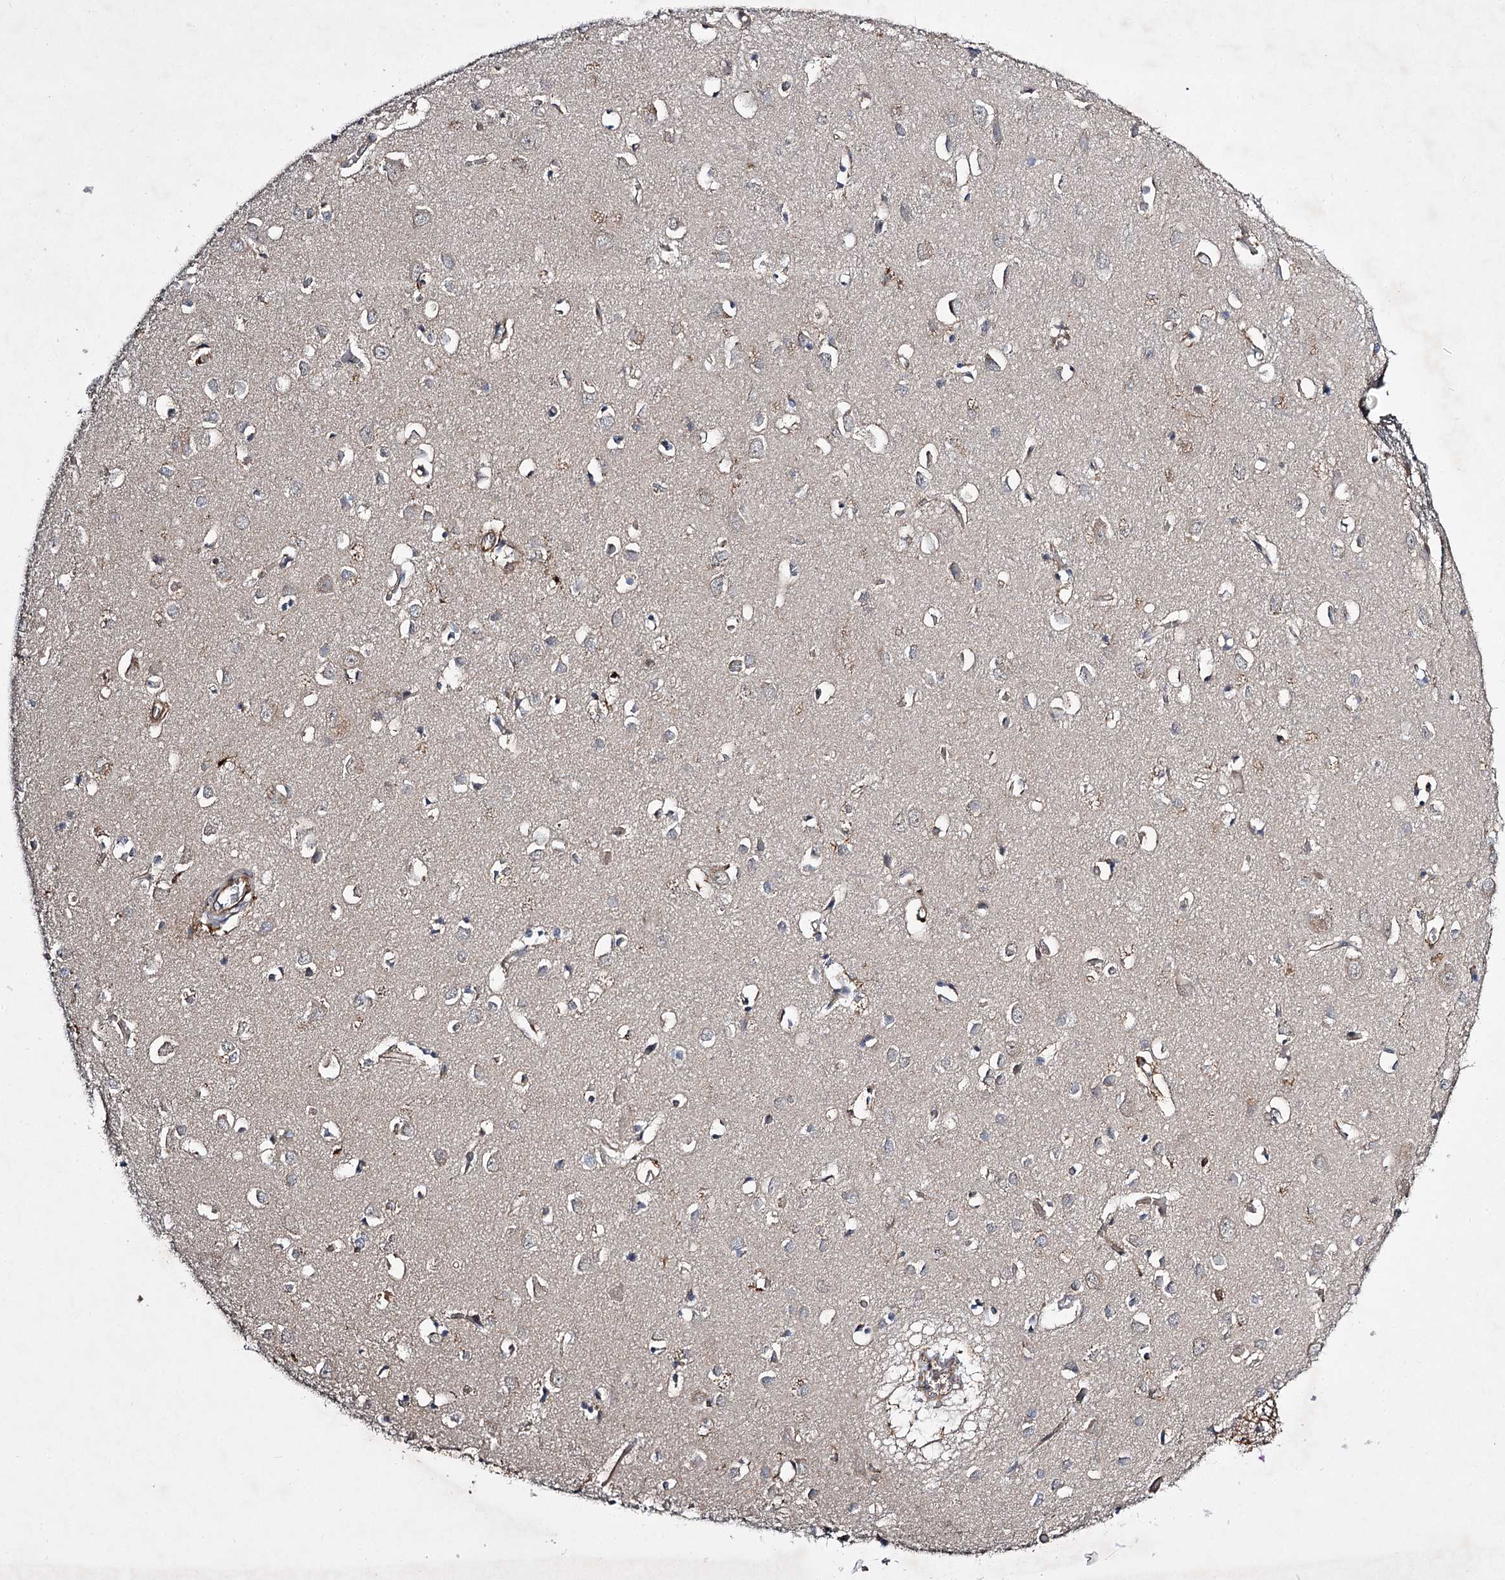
{"staining": {"intensity": "moderate", "quantity": ">75%", "location": "cytoplasmic/membranous"}, "tissue": "cerebral cortex", "cell_type": "Endothelial cells", "image_type": "normal", "snomed": [{"axis": "morphology", "description": "Normal tissue, NOS"}, {"axis": "topography", "description": "Cerebral cortex"}], "caption": "Protein expression by IHC displays moderate cytoplasmic/membranous expression in approximately >75% of endothelial cells in benign cerebral cortex. (Stains: DAB (3,3'-diaminobenzidine) in brown, nuclei in blue, Microscopy: brightfield microscopy at high magnification).", "gene": "DPEP2", "patient": {"sex": "female", "age": 64}}